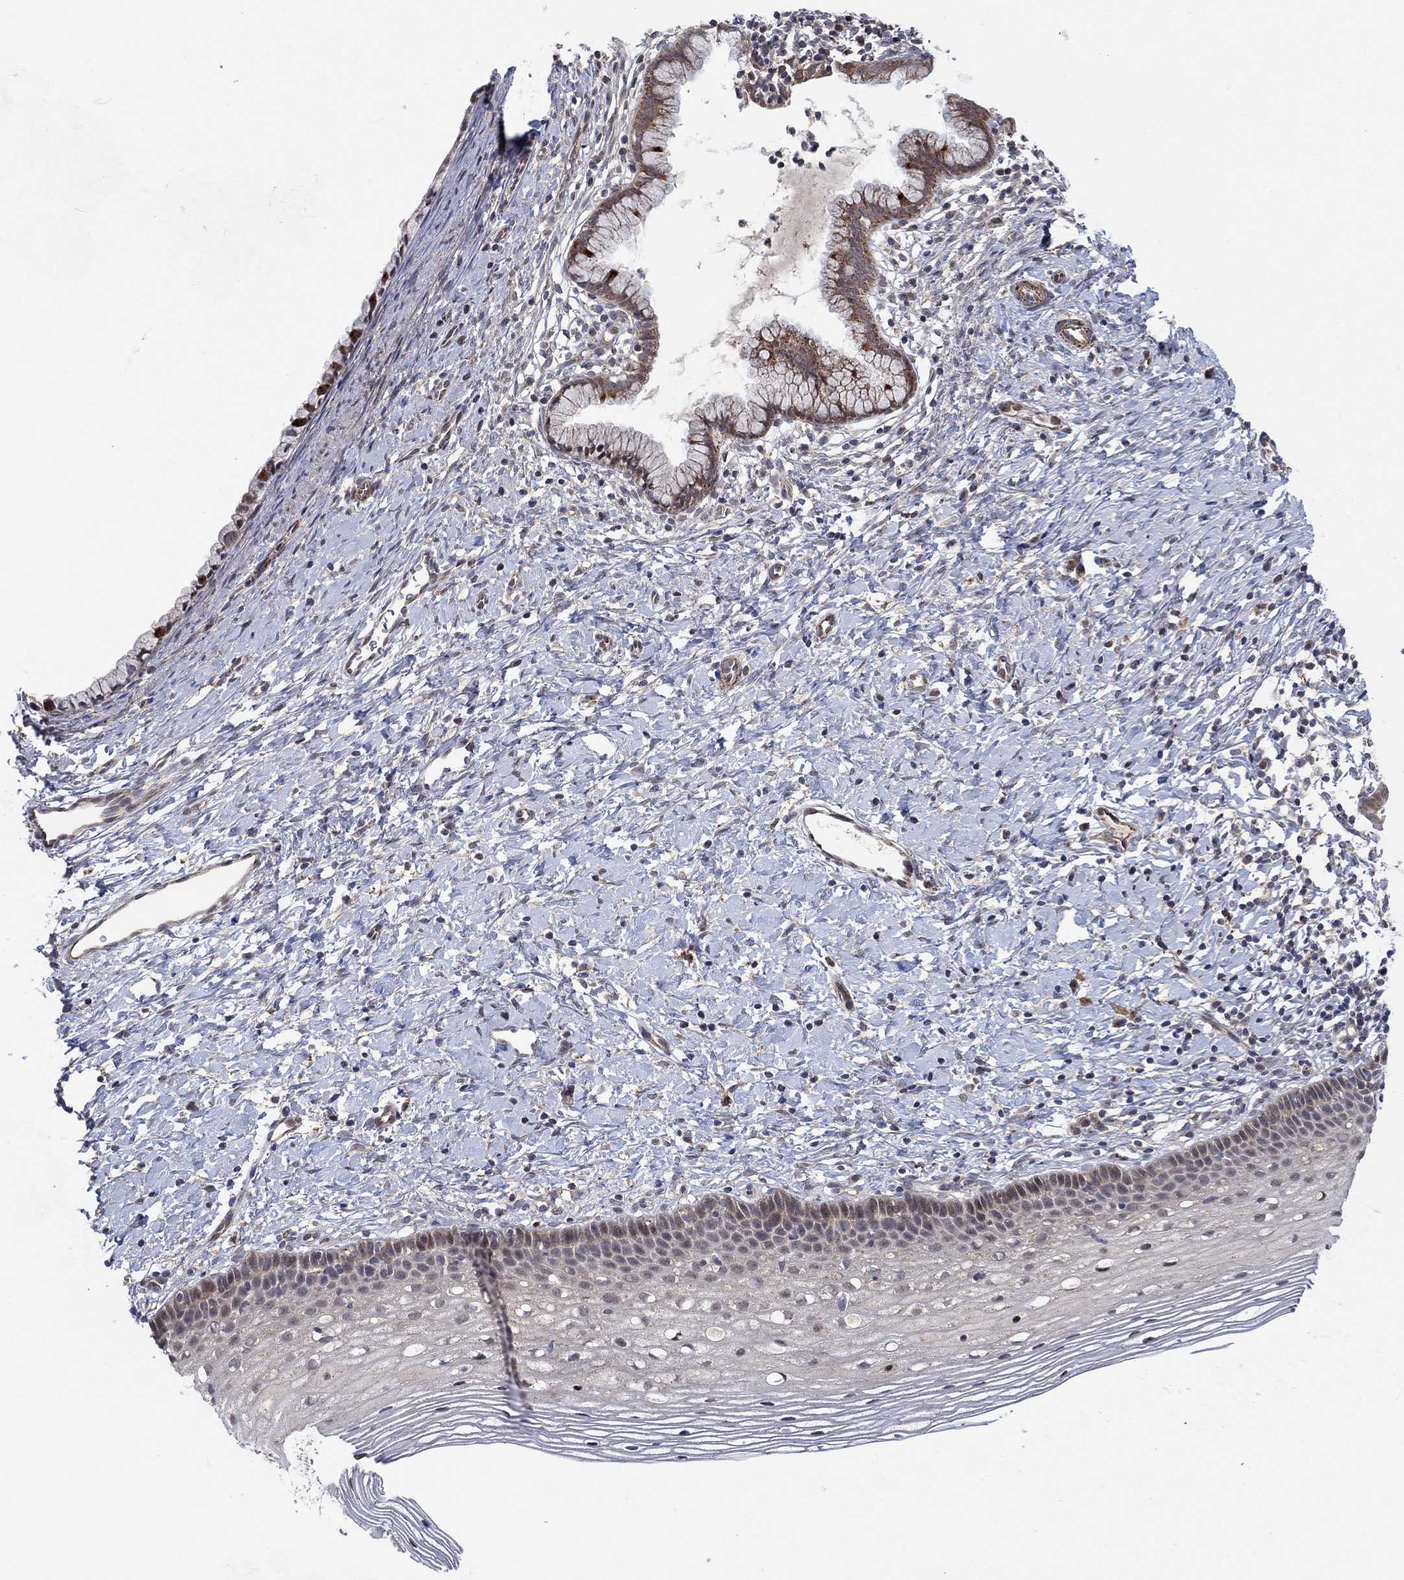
{"staining": {"intensity": "weak", "quantity": "25%-75%", "location": "cytoplasmic/membranous"}, "tissue": "cervix", "cell_type": "Glandular cells", "image_type": "normal", "snomed": [{"axis": "morphology", "description": "Normal tissue, NOS"}, {"axis": "topography", "description": "Cervix"}], "caption": "Glandular cells demonstrate low levels of weak cytoplasmic/membranous expression in approximately 25%-75% of cells in benign human cervix.", "gene": "ZNF395", "patient": {"sex": "female", "age": 39}}